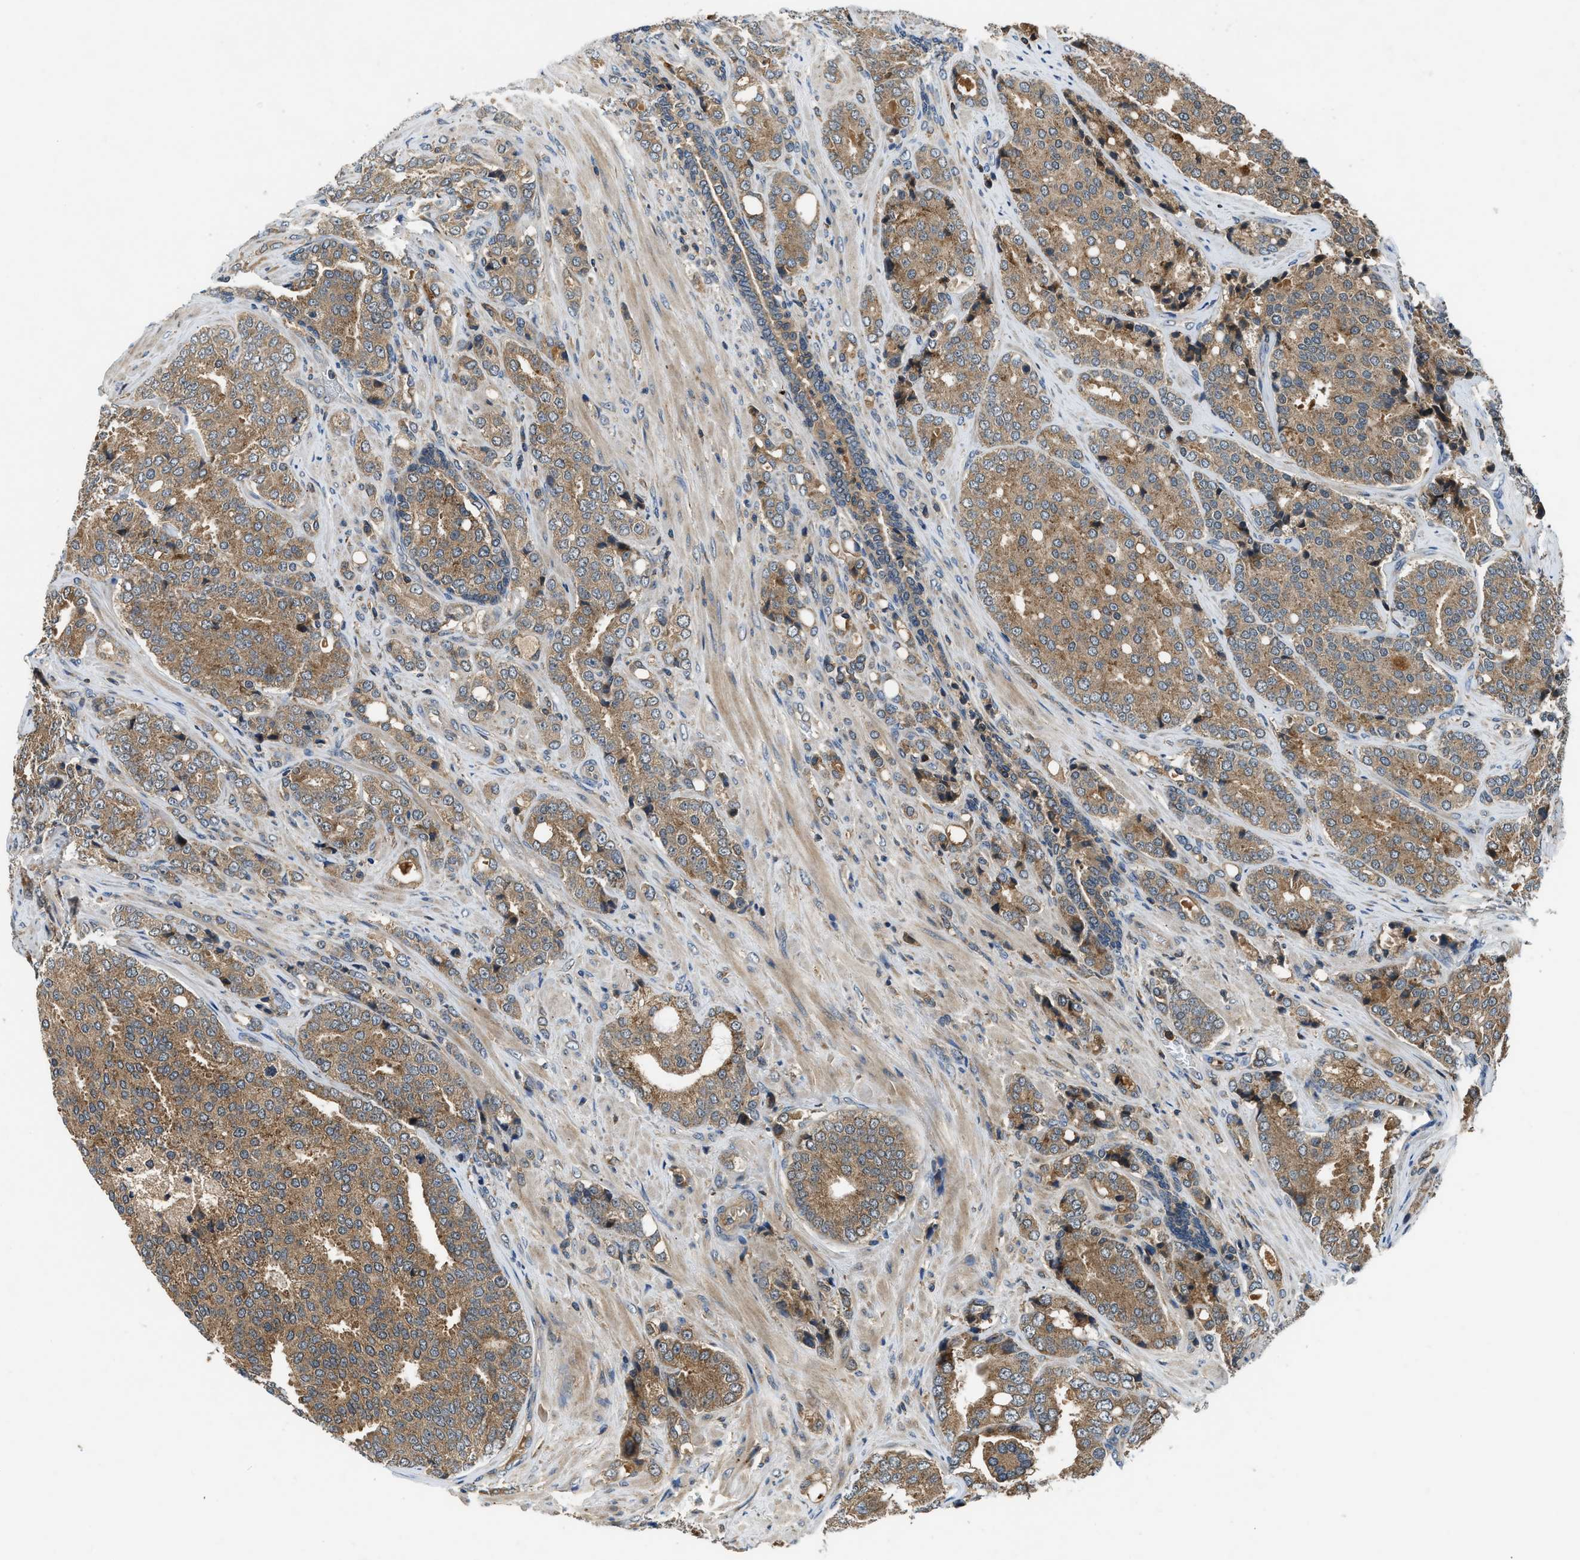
{"staining": {"intensity": "moderate", "quantity": ">75%", "location": "cytoplasmic/membranous"}, "tissue": "prostate cancer", "cell_type": "Tumor cells", "image_type": "cancer", "snomed": [{"axis": "morphology", "description": "Adenocarcinoma, High grade"}, {"axis": "topography", "description": "Prostate"}], "caption": "Protein positivity by immunohistochemistry demonstrates moderate cytoplasmic/membranous expression in approximately >75% of tumor cells in adenocarcinoma (high-grade) (prostate). The staining was performed using DAB to visualize the protein expression in brown, while the nuclei were stained in blue with hematoxylin (Magnification: 20x).", "gene": "PAFAH2", "patient": {"sex": "male", "age": 50}}